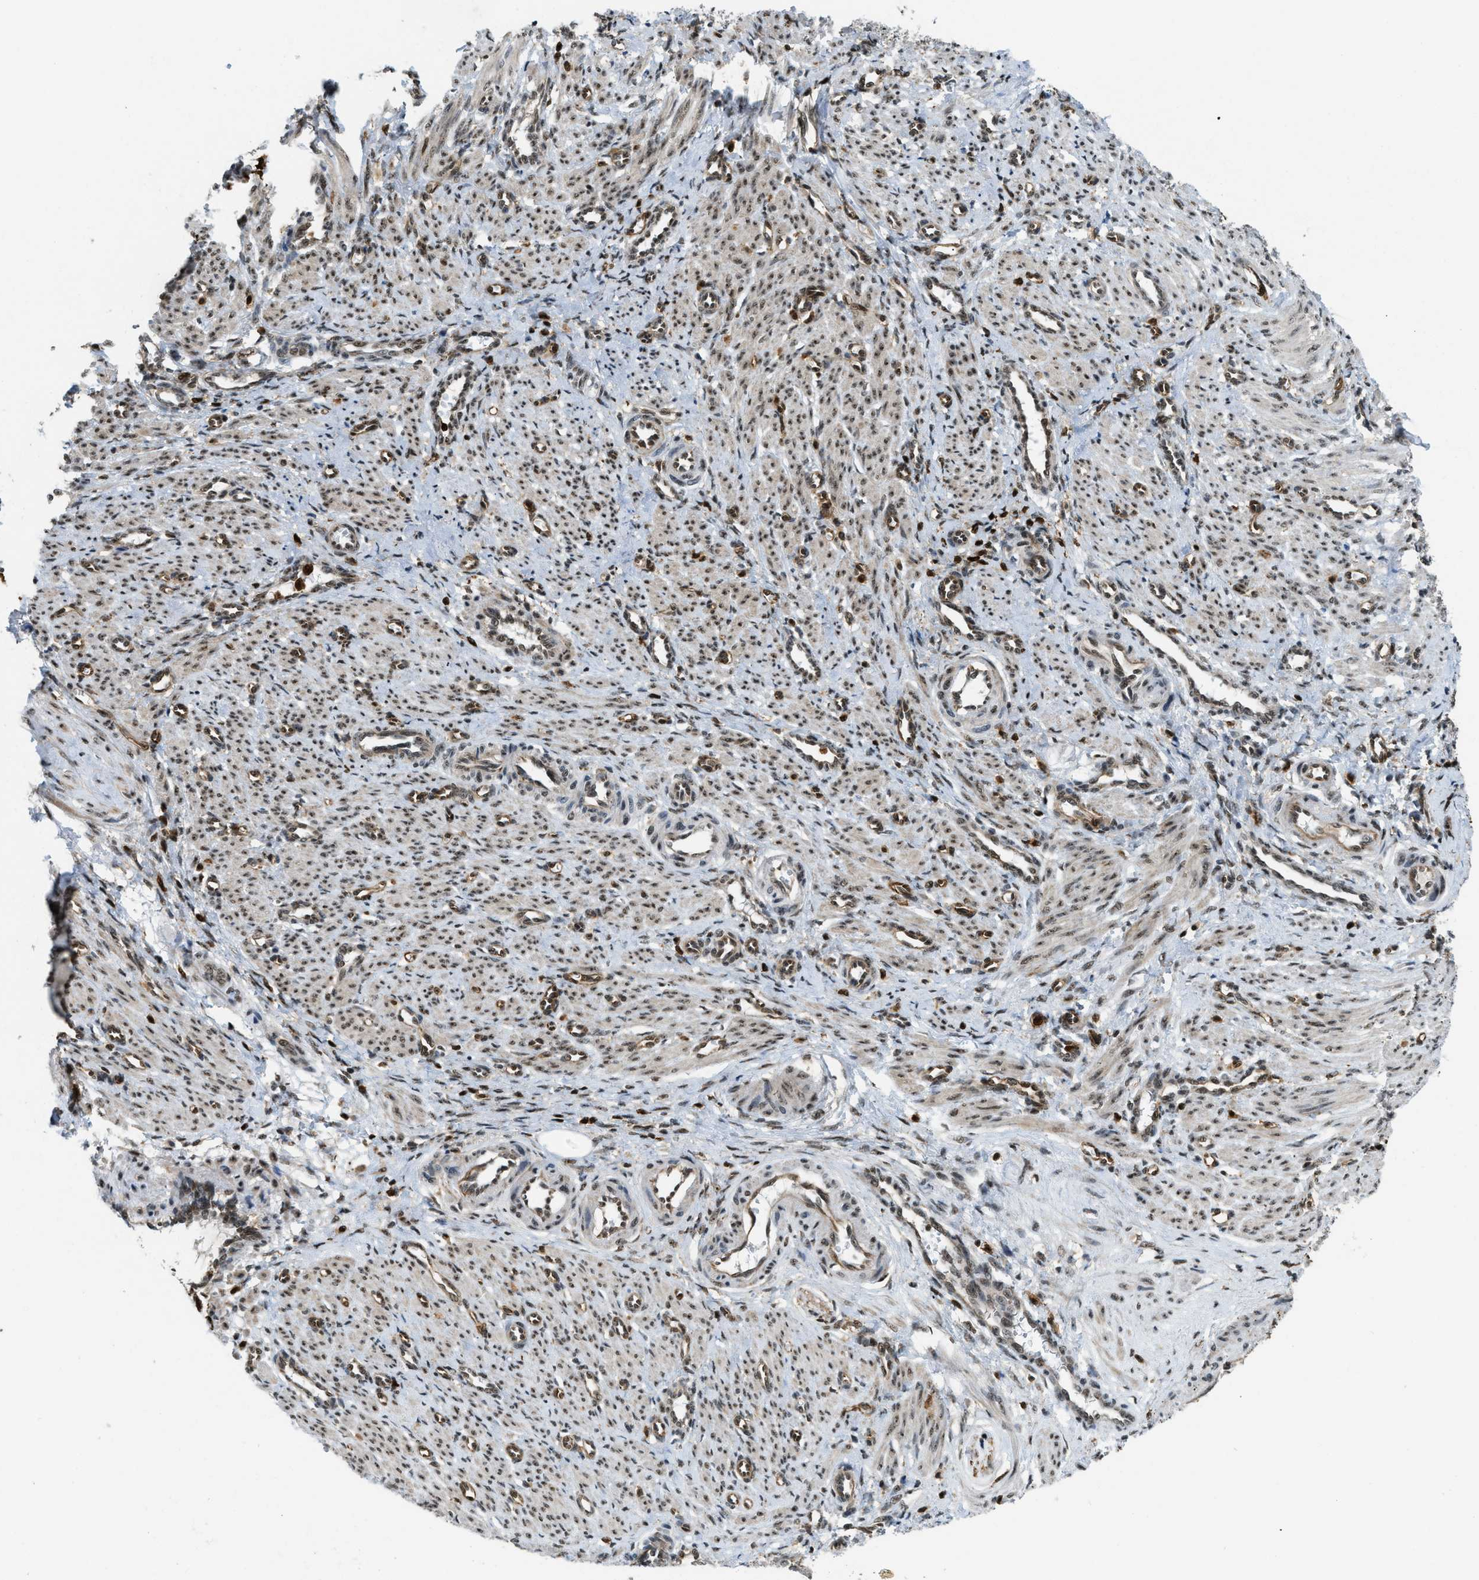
{"staining": {"intensity": "moderate", "quantity": ">75%", "location": "nuclear"}, "tissue": "smooth muscle", "cell_type": "Smooth muscle cells", "image_type": "normal", "snomed": [{"axis": "morphology", "description": "Normal tissue, NOS"}, {"axis": "topography", "description": "Endometrium"}], "caption": "Protein staining displays moderate nuclear expression in about >75% of smooth muscle cells in benign smooth muscle.", "gene": "E2F1", "patient": {"sex": "female", "age": 33}}